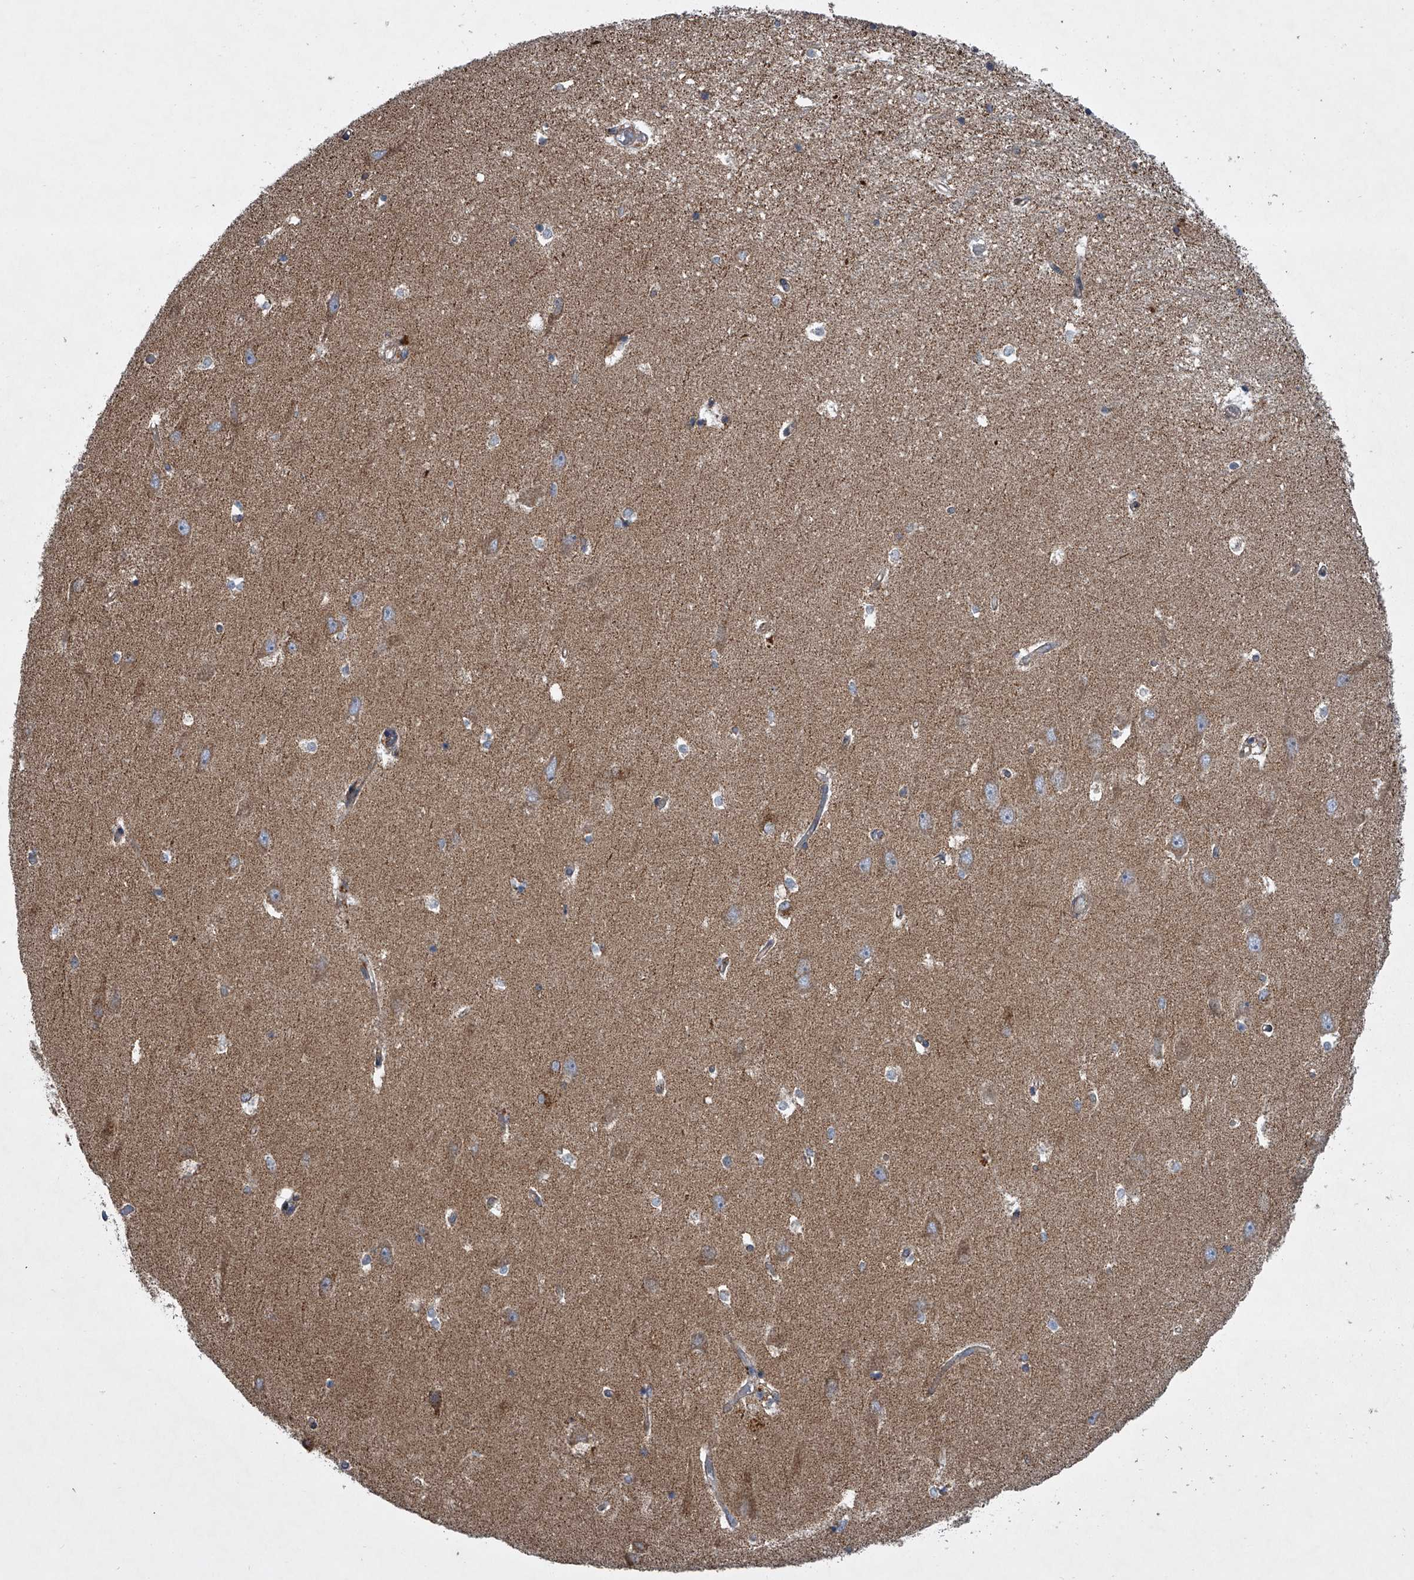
{"staining": {"intensity": "moderate", "quantity": "<25%", "location": "cytoplasmic/membranous"}, "tissue": "hippocampus", "cell_type": "Glial cells", "image_type": "normal", "snomed": [{"axis": "morphology", "description": "Normal tissue, NOS"}, {"axis": "topography", "description": "Hippocampus"}], "caption": "Immunohistochemistry (IHC) (DAB) staining of unremarkable human hippocampus exhibits moderate cytoplasmic/membranous protein staining in about <25% of glial cells. The protein is shown in brown color, while the nuclei are stained blue.", "gene": "STRADA", "patient": {"sex": "male", "age": 45}}